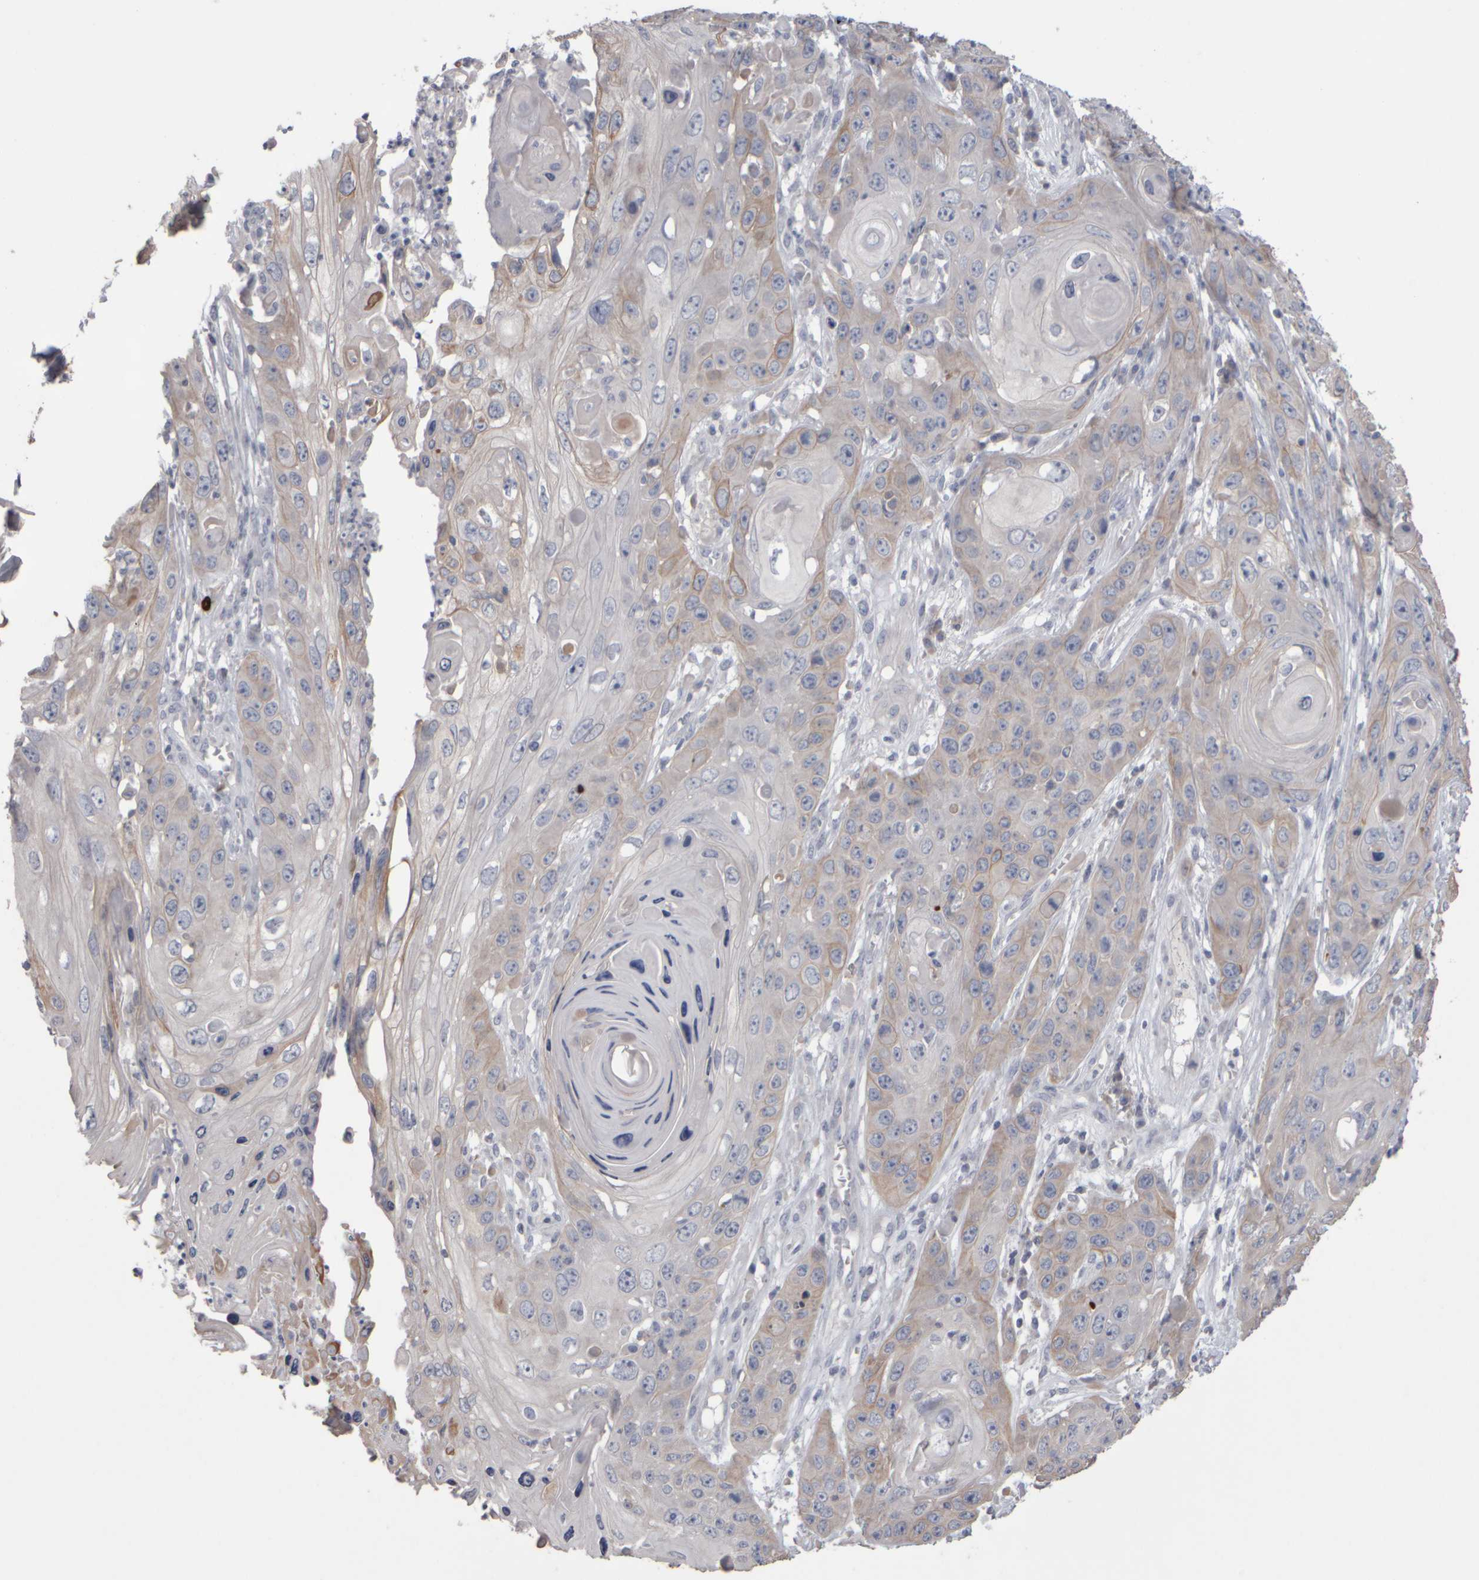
{"staining": {"intensity": "weak", "quantity": "<25%", "location": "cytoplasmic/membranous"}, "tissue": "skin cancer", "cell_type": "Tumor cells", "image_type": "cancer", "snomed": [{"axis": "morphology", "description": "Squamous cell carcinoma, NOS"}, {"axis": "topography", "description": "Skin"}], "caption": "An immunohistochemistry (IHC) image of skin cancer is shown. There is no staining in tumor cells of skin cancer.", "gene": "EPHX2", "patient": {"sex": "male", "age": 55}}